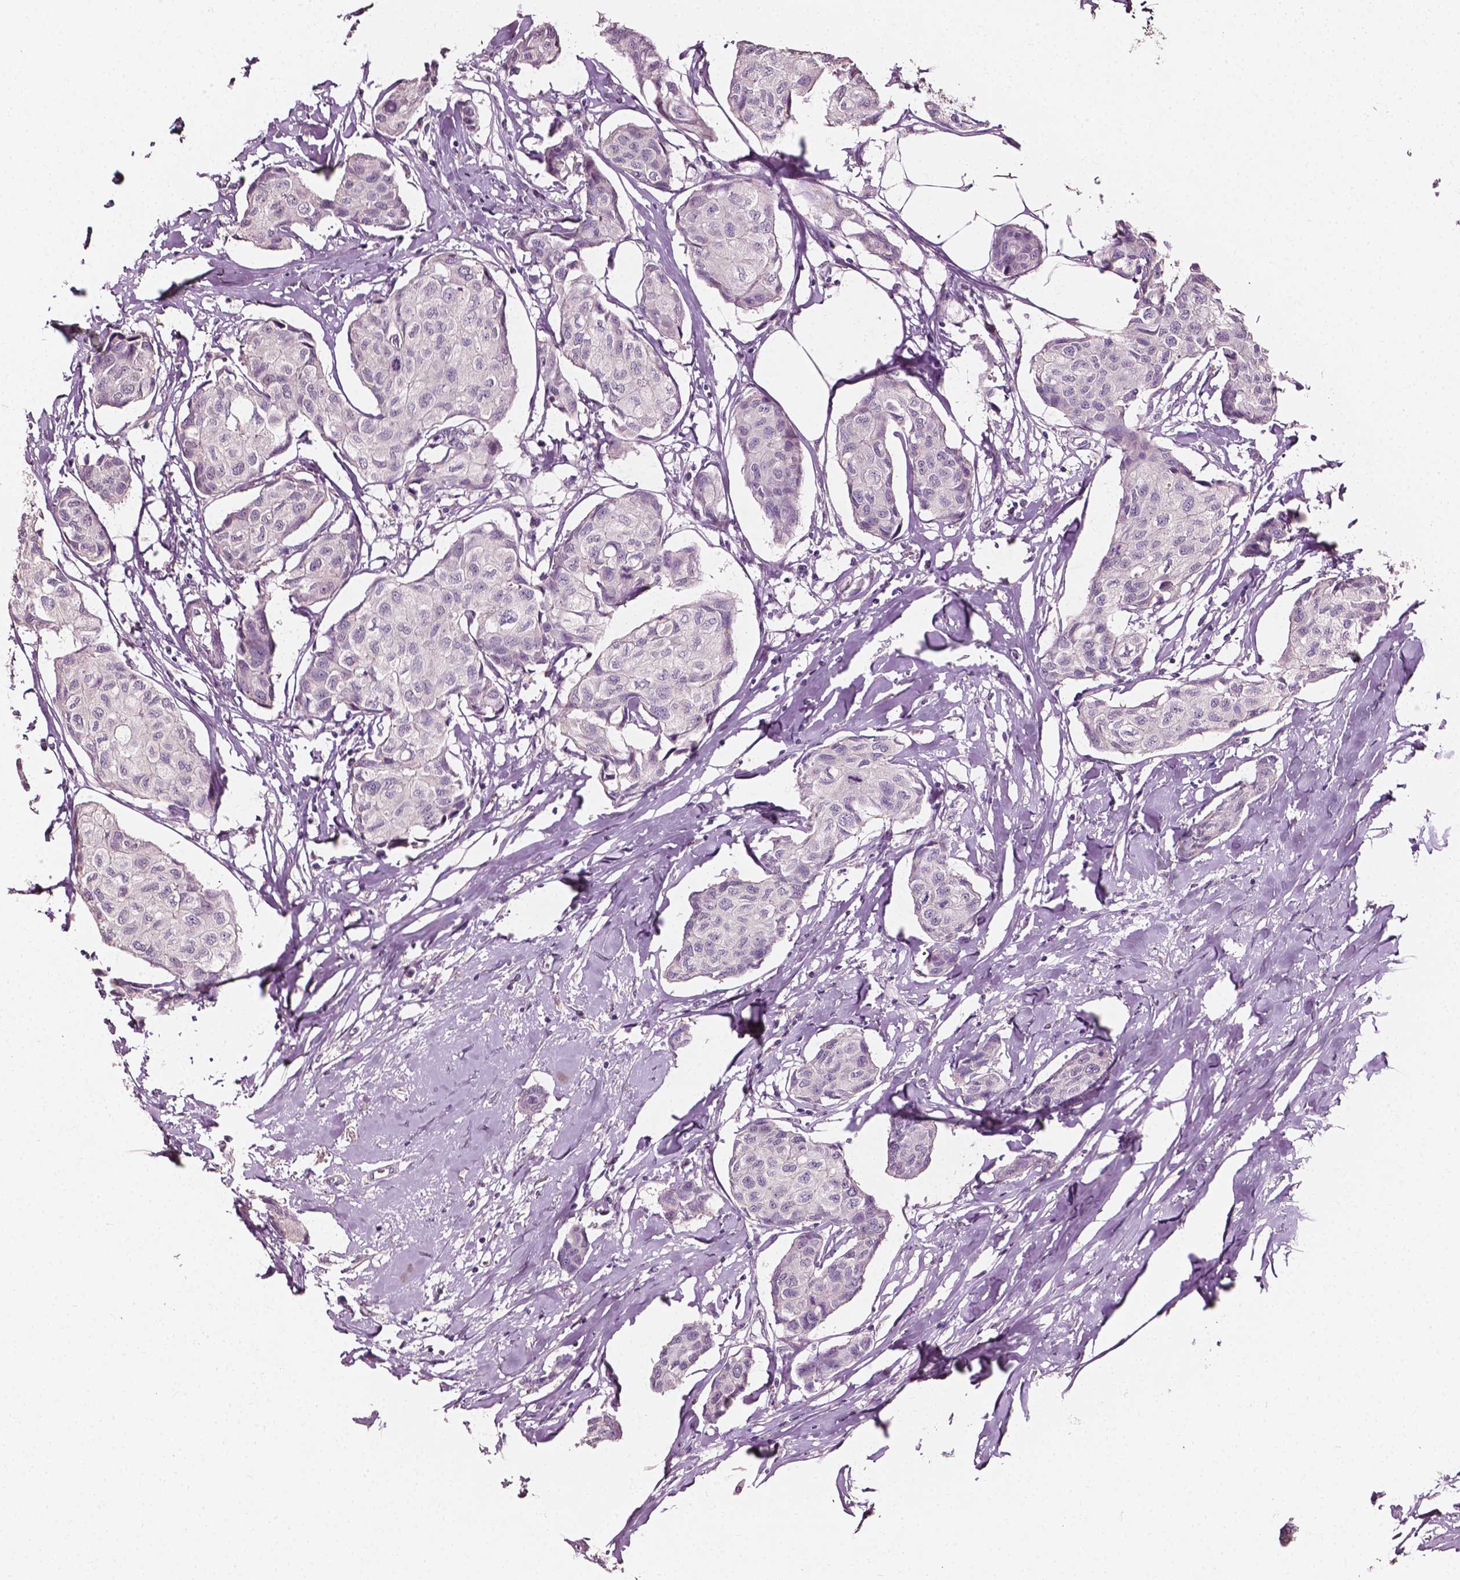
{"staining": {"intensity": "negative", "quantity": "none", "location": "none"}, "tissue": "breast cancer", "cell_type": "Tumor cells", "image_type": "cancer", "snomed": [{"axis": "morphology", "description": "Duct carcinoma"}, {"axis": "topography", "description": "Breast"}], "caption": "Human breast cancer stained for a protein using immunohistochemistry demonstrates no positivity in tumor cells.", "gene": "PLA2R1", "patient": {"sex": "female", "age": 80}}